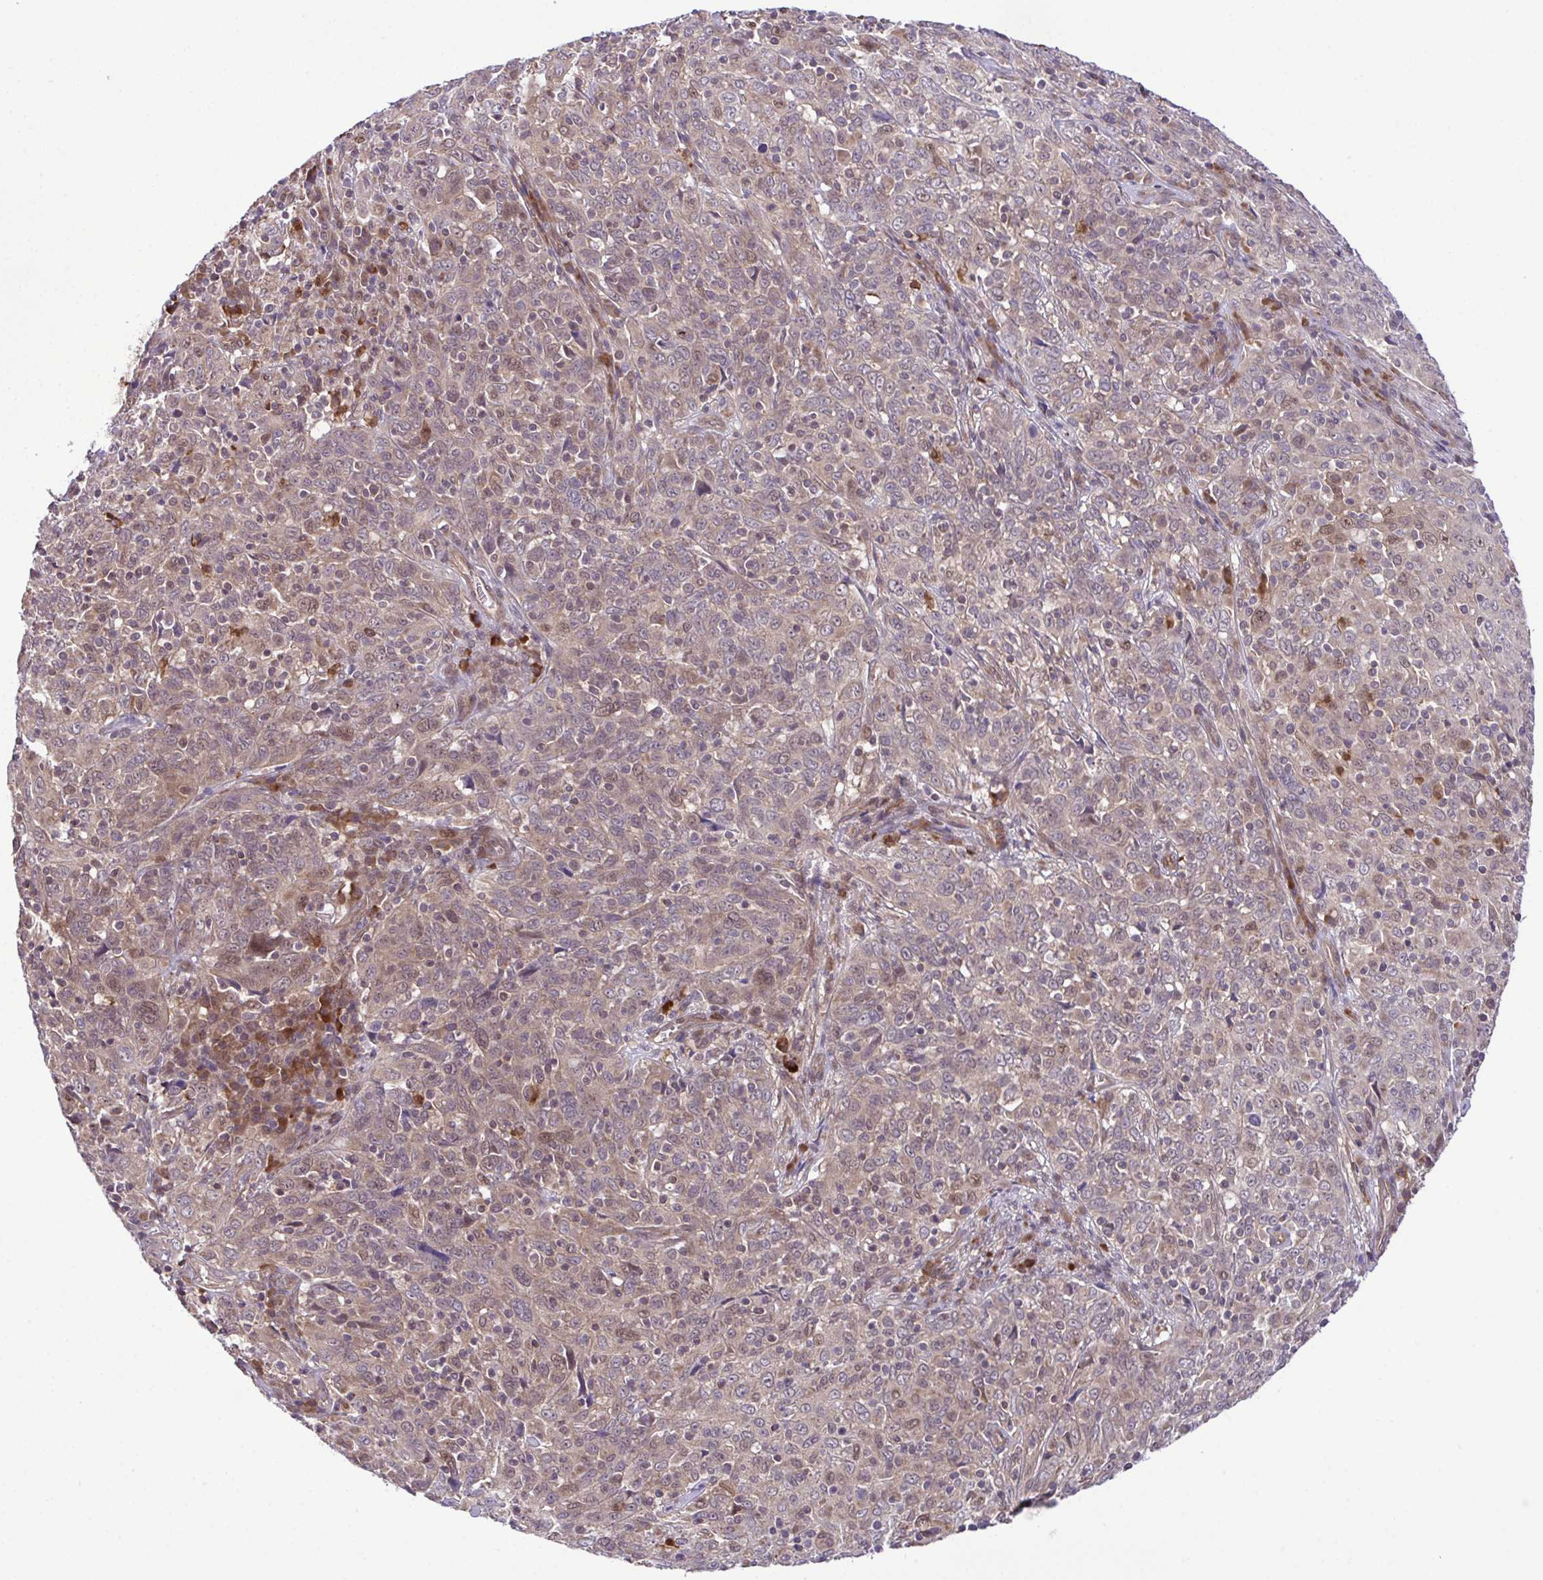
{"staining": {"intensity": "weak", "quantity": ">75%", "location": "cytoplasmic/membranous,nuclear"}, "tissue": "cervical cancer", "cell_type": "Tumor cells", "image_type": "cancer", "snomed": [{"axis": "morphology", "description": "Squamous cell carcinoma, NOS"}, {"axis": "topography", "description": "Cervix"}], "caption": "An image of human squamous cell carcinoma (cervical) stained for a protein shows weak cytoplasmic/membranous and nuclear brown staining in tumor cells.", "gene": "CMPK1", "patient": {"sex": "female", "age": 46}}